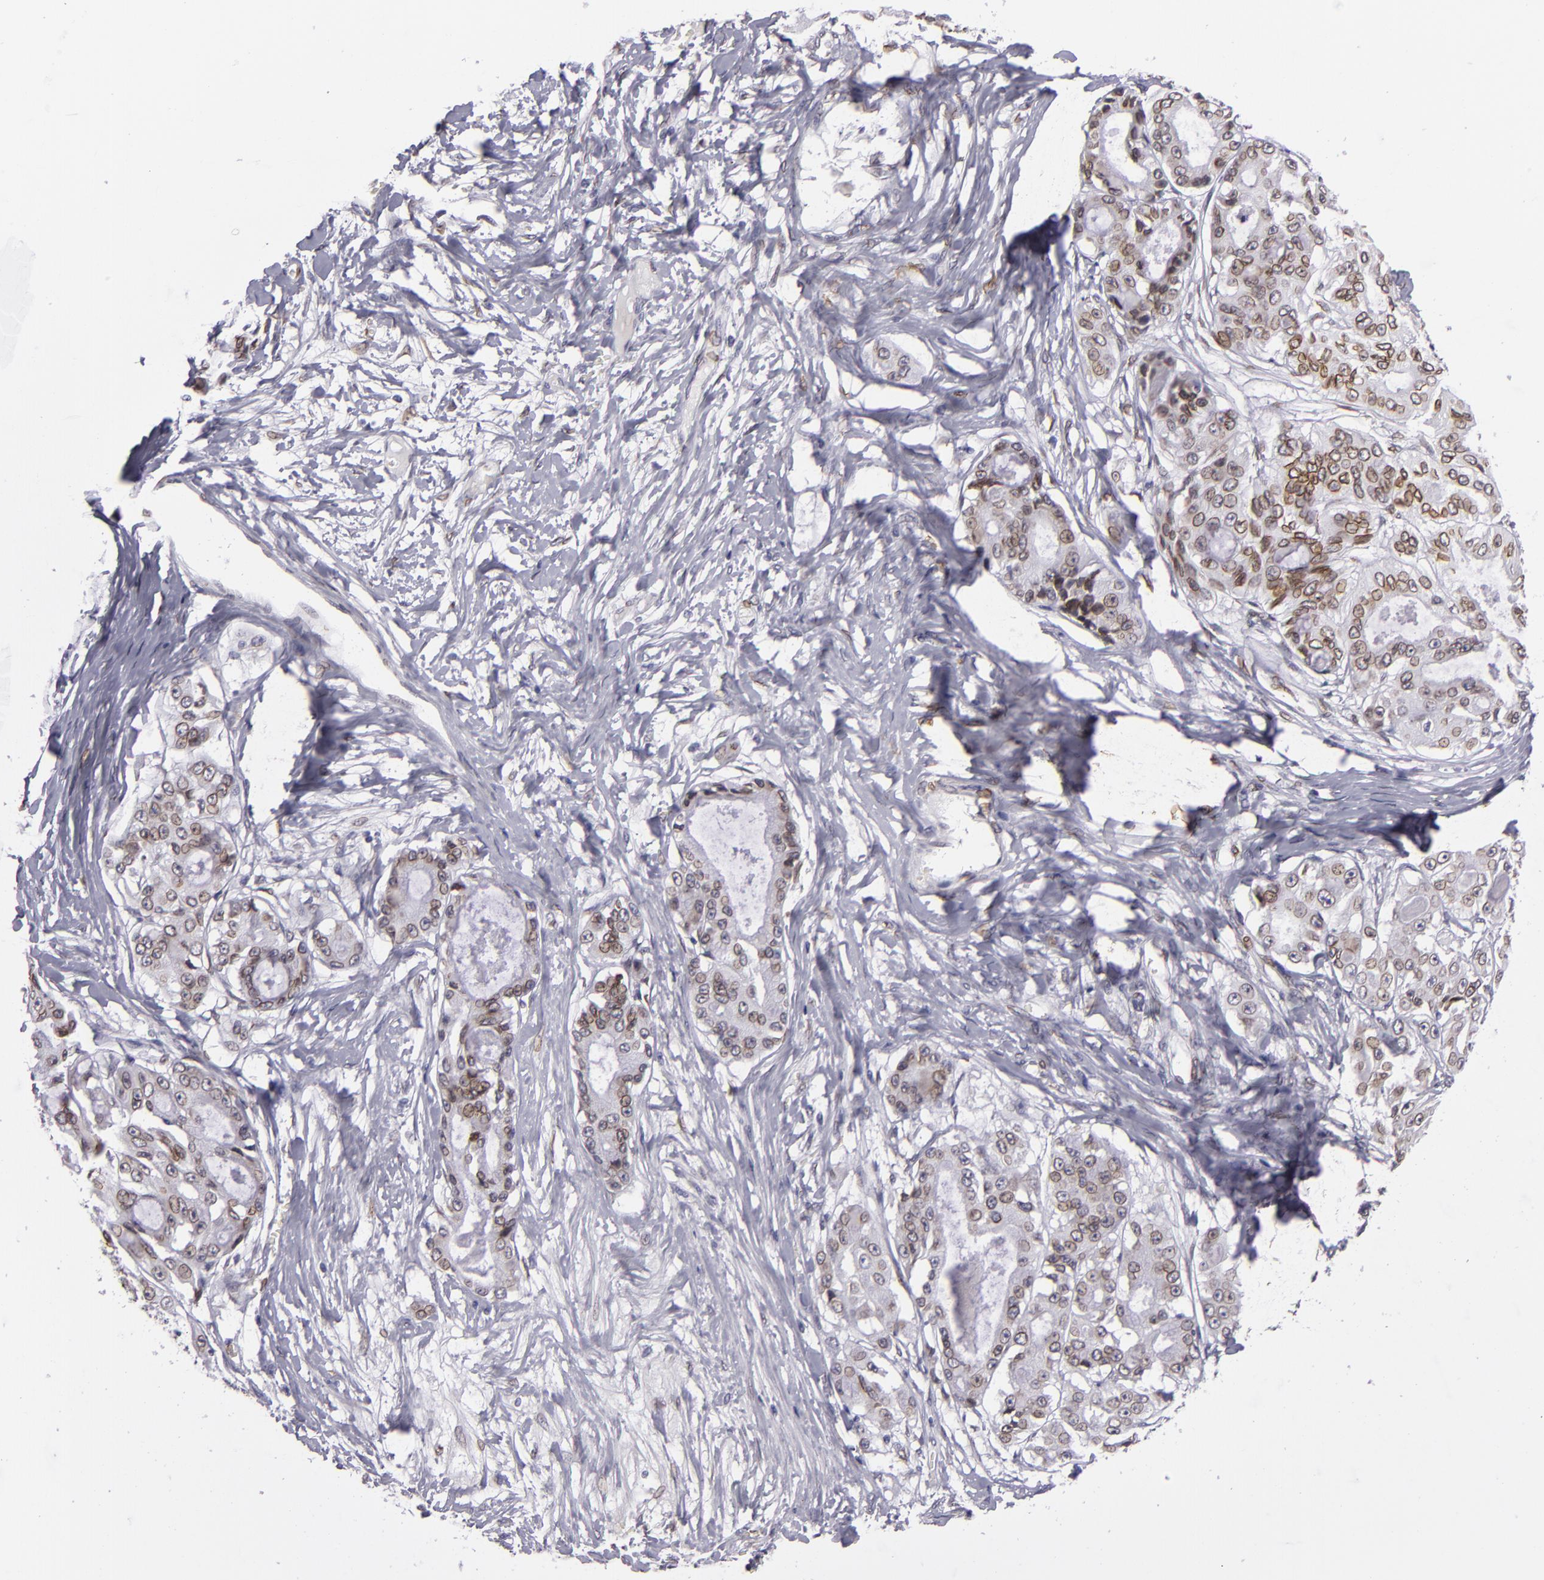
{"staining": {"intensity": "moderate", "quantity": "25%-75%", "location": "nuclear"}, "tissue": "ovarian cancer", "cell_type": "Tumor cells", "image_type": "cancer", "snomed": [{"axis": "morphology", "description": "Carcinoma, endometroid"}, {"axis": "topography", "description": "Ovary"}], "caption": "Ovarian endometroid carcinoma was stained to show a protein in brown. There is medium levels of moderate nuclear expression in approximately 25%-75% of tumor cells.", "gene": "EMD", "patient": {"sex": "female", "age": 61}}